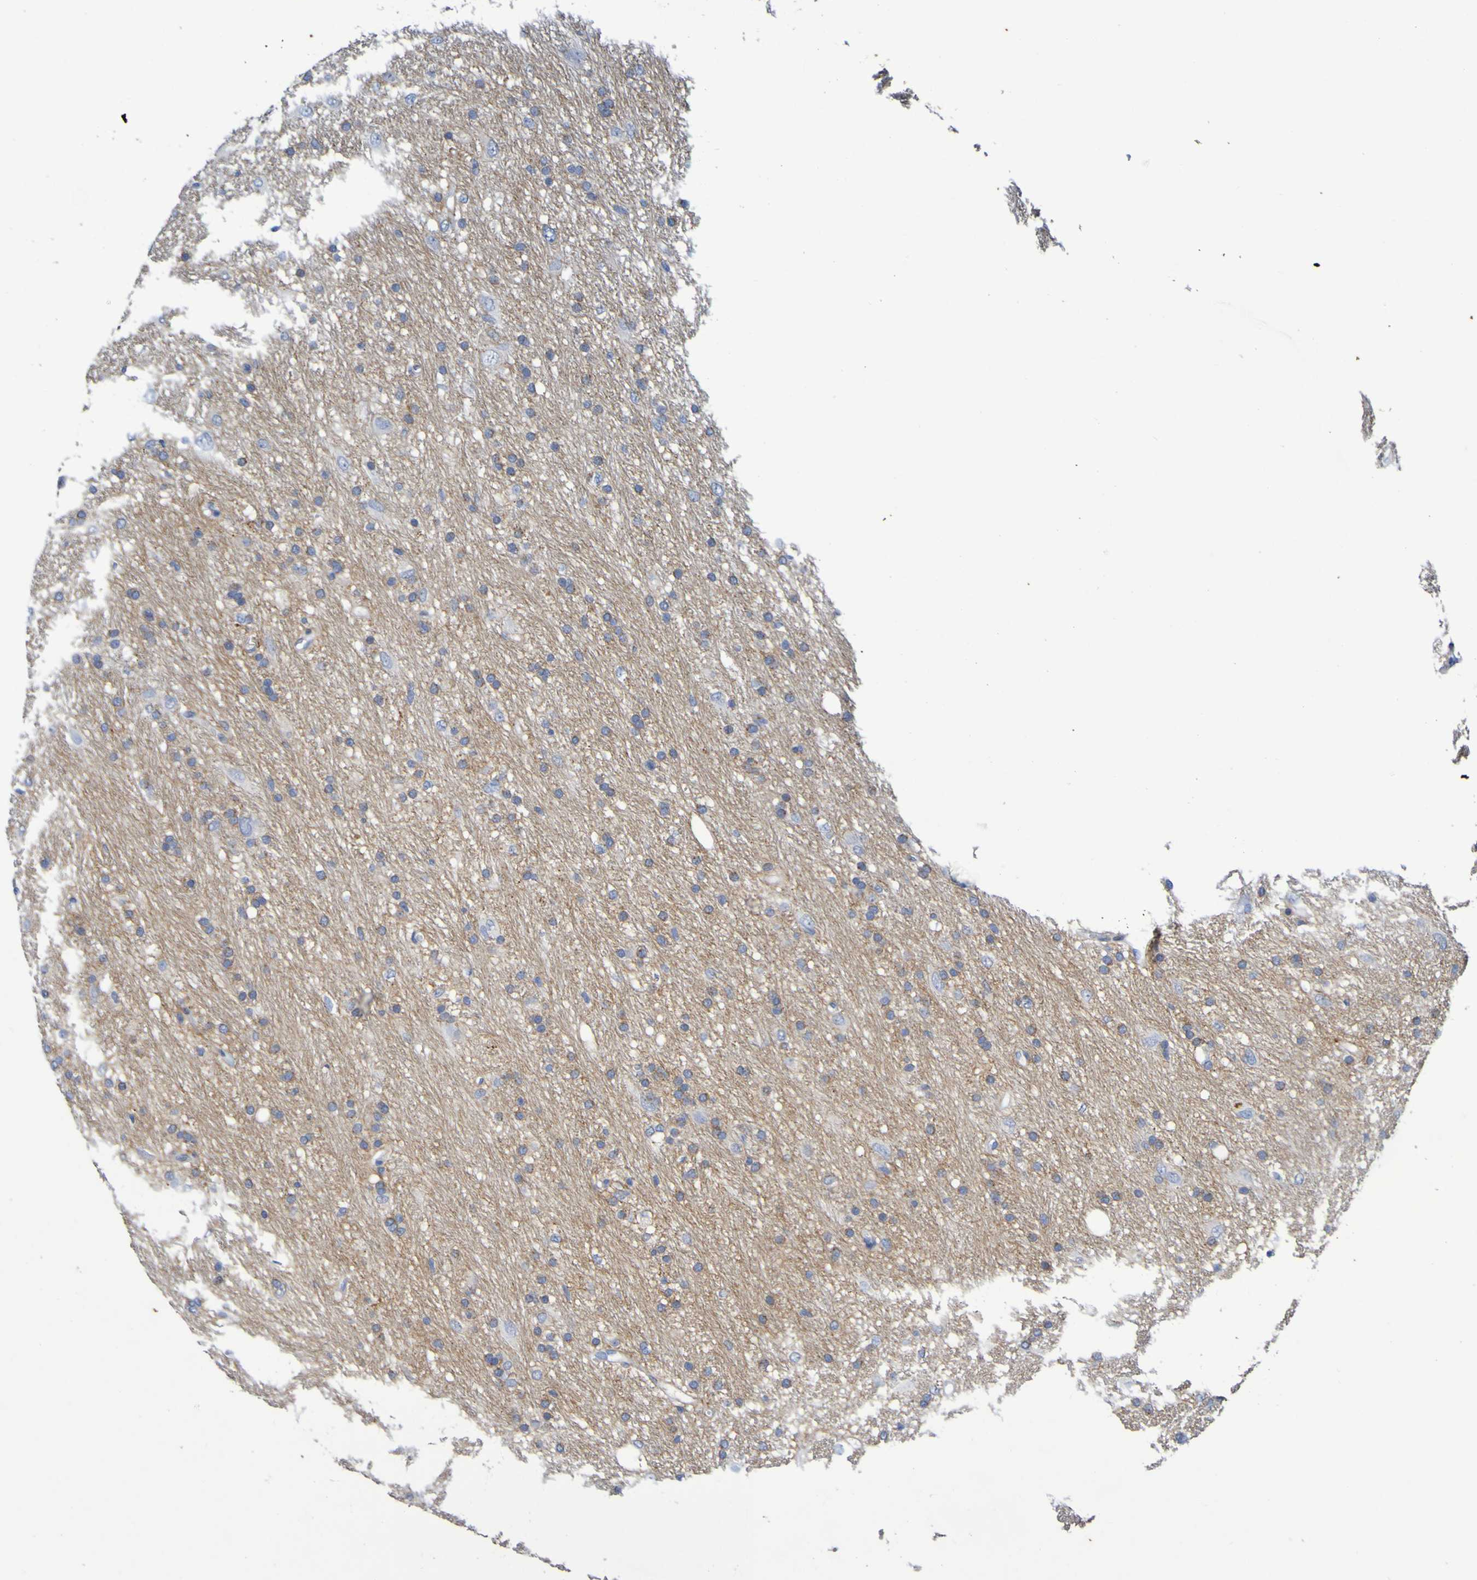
{"staining": {"intensity": "weak", "quantity": "25%-75%", "location": "cytoplasmic/membranous"}, "tissue": "glioma", "cell_type": "Tumor cells", "image_type": "cancer", "snomed": [{"axis": "morphology", "description": "Glioma, malignant, Low grade"}, {"axis": "topography", "description": "Brain"}], "caption": "Immunohistochemistry histopathology image of human glioma stained for a protein (brown), which demonstrates low levels of weak cytoplasmic/membranous expression in approximately 25%-75% of tumor cells.", "gene": "C11orf24", "patient": {"sex": "male", "age": 77}}